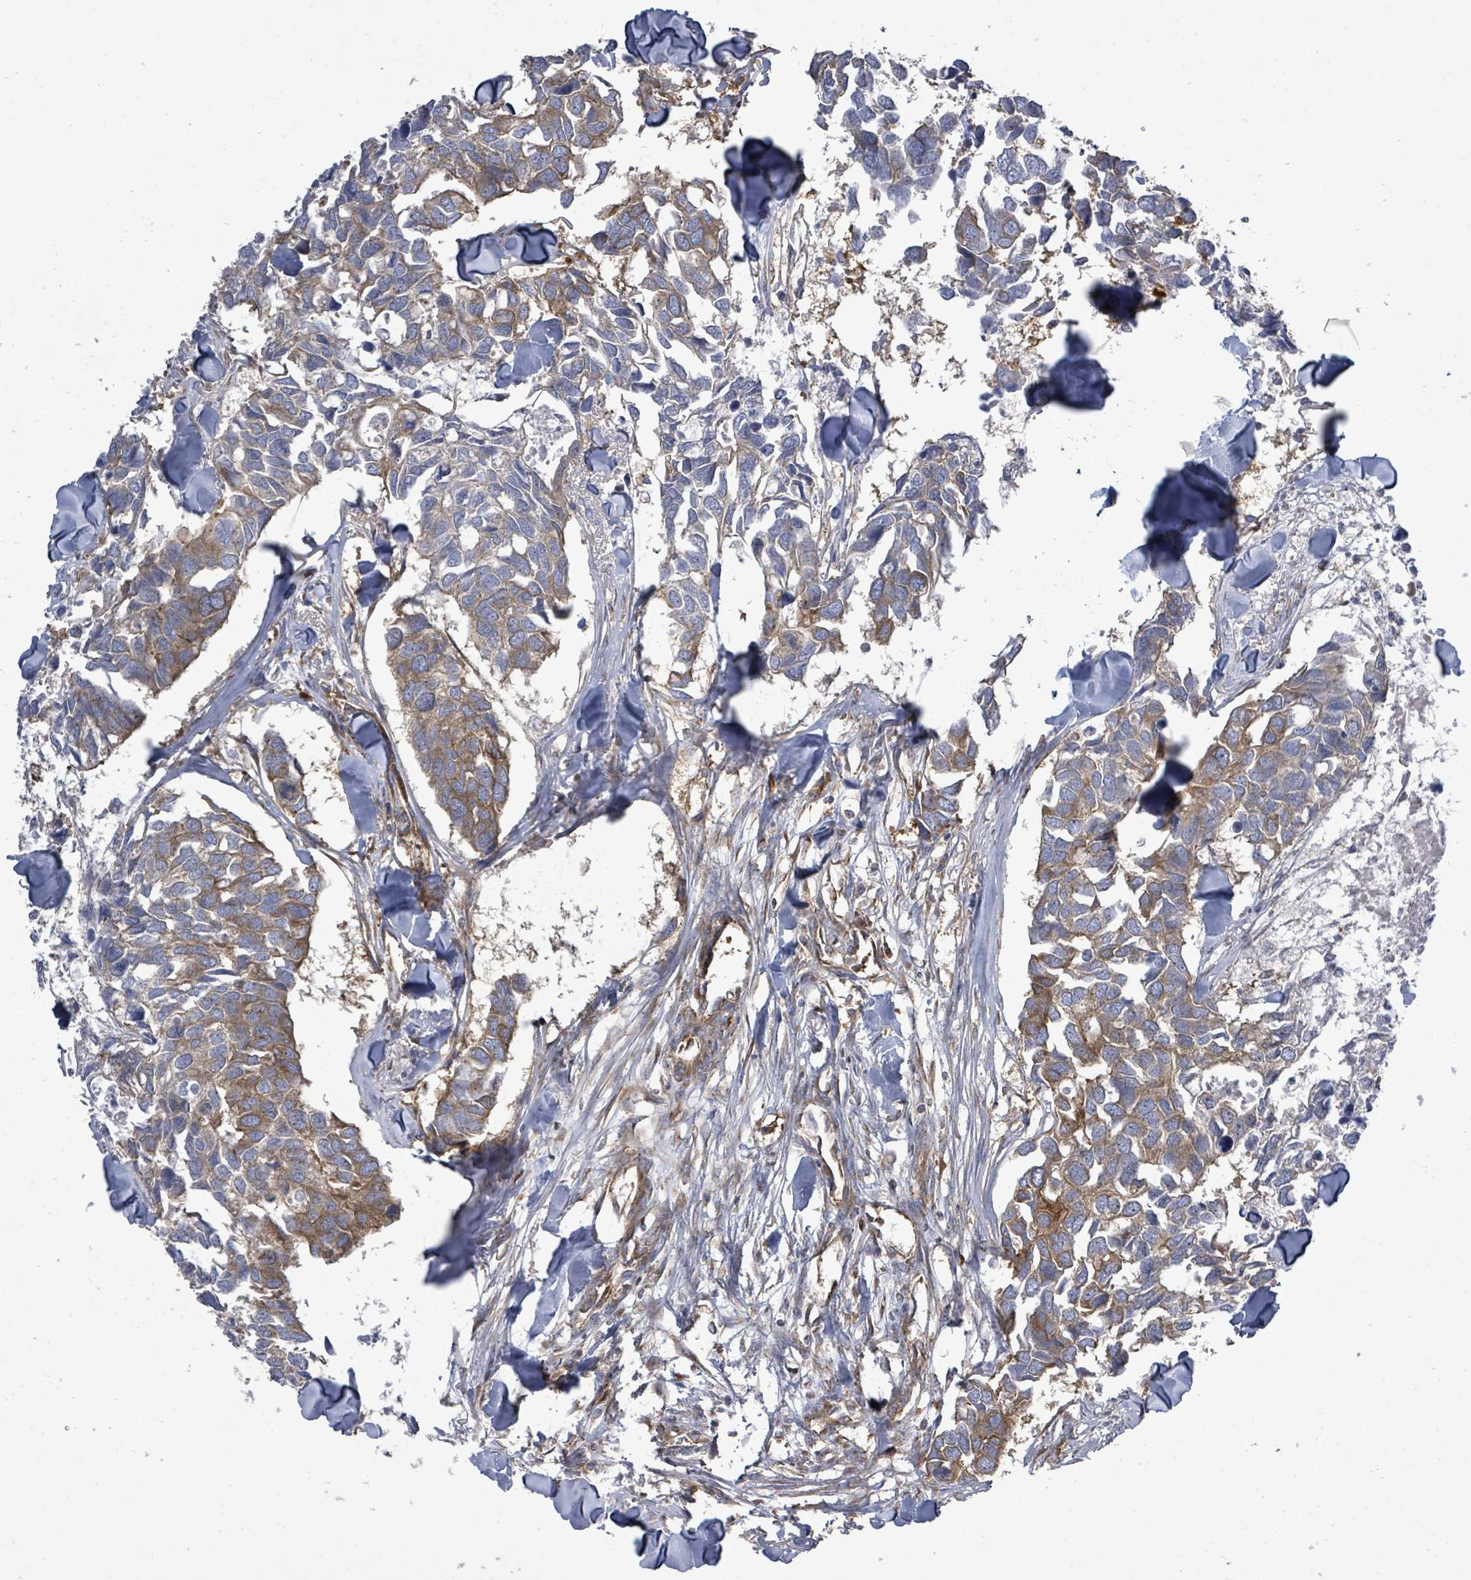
{"staining": {"intensity": "moderate", "quantity": ">75%", "location": "cytoplasmic/membranous"}, "tissue": "breast cancer", "cell_type": "Tumor cells", "image_type": "cancer", "snomed": [{"axis": "morphology", "description": "Duct carcinoma"}, {"axis": "topography", "description": "Breast"}], "caption": "IHC staining of invasive ductal carcinoma (breast), which exhibits medium levels of moderate cytoplasmic/membranous expression in approximately >75% of tumor cells indicating moderate cytoplasmic/membranous protein staining. The staining was performed using DAB (3,3'-diaminobenzidine) (brown) for protein detection and nuclei were counterstained in hematoxylin (blue).", "gene": "EIF3C", "patient": {"sex": "female", "age": 83}}